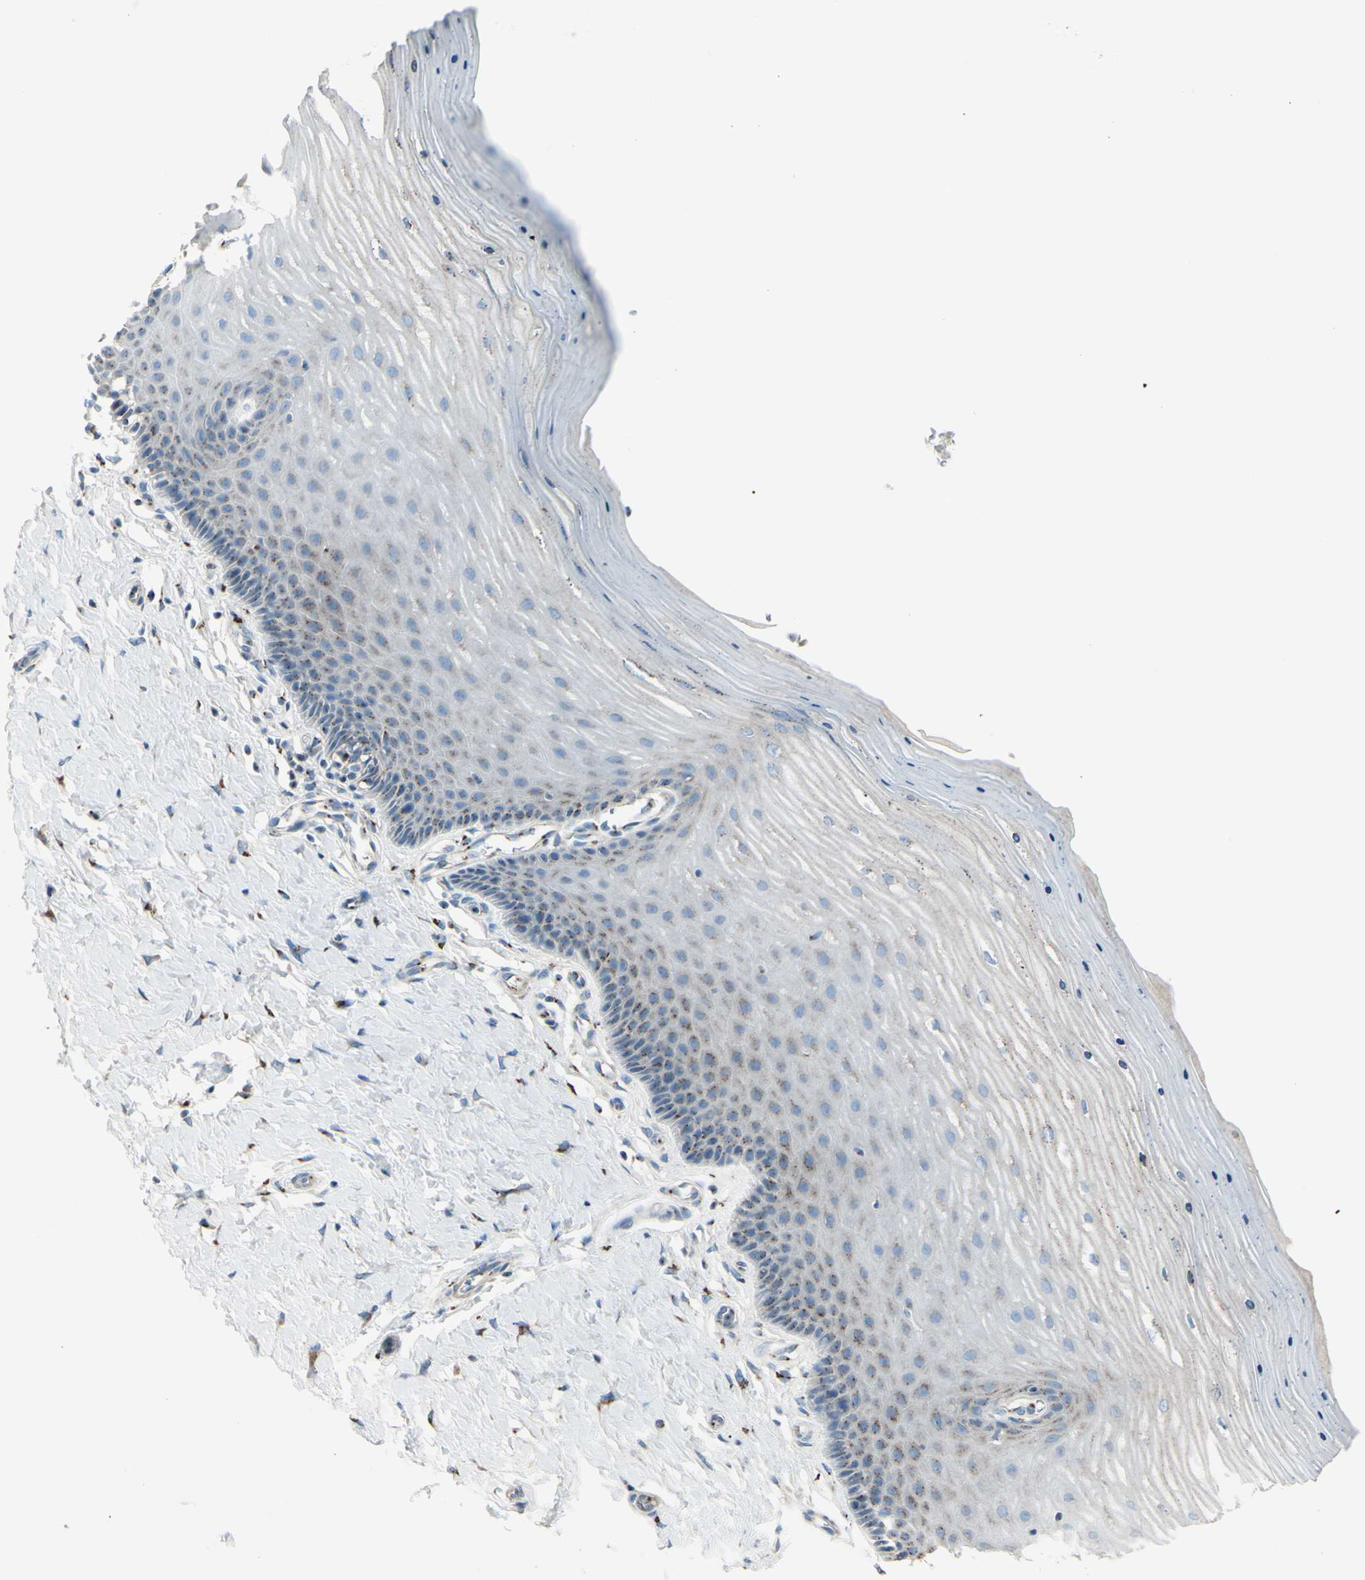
{"staining": {"intensity": "strong", "quantity": ">75%", "location": "cytoplasmic/membranous"}, "tissue": "cervix", "cell_type": "Glandular cells", "image_type": "normal", "snomed": [{"axis": "morphology", "description": "Normal tissue, NOS"}, {"axis": "topography", "description": "Cervix"}], "caption": "A high-resolution photomicrograph shows IHC staining of normal cervix, which demonstrates strong cytoplasmic/membranous positivity in approximately >75% of glandular cells. (Brightfield microscopy of DAB IHC at high magnification).", "gene": "B4GALT1", "patient": {"sex": "female", "age": 55}}